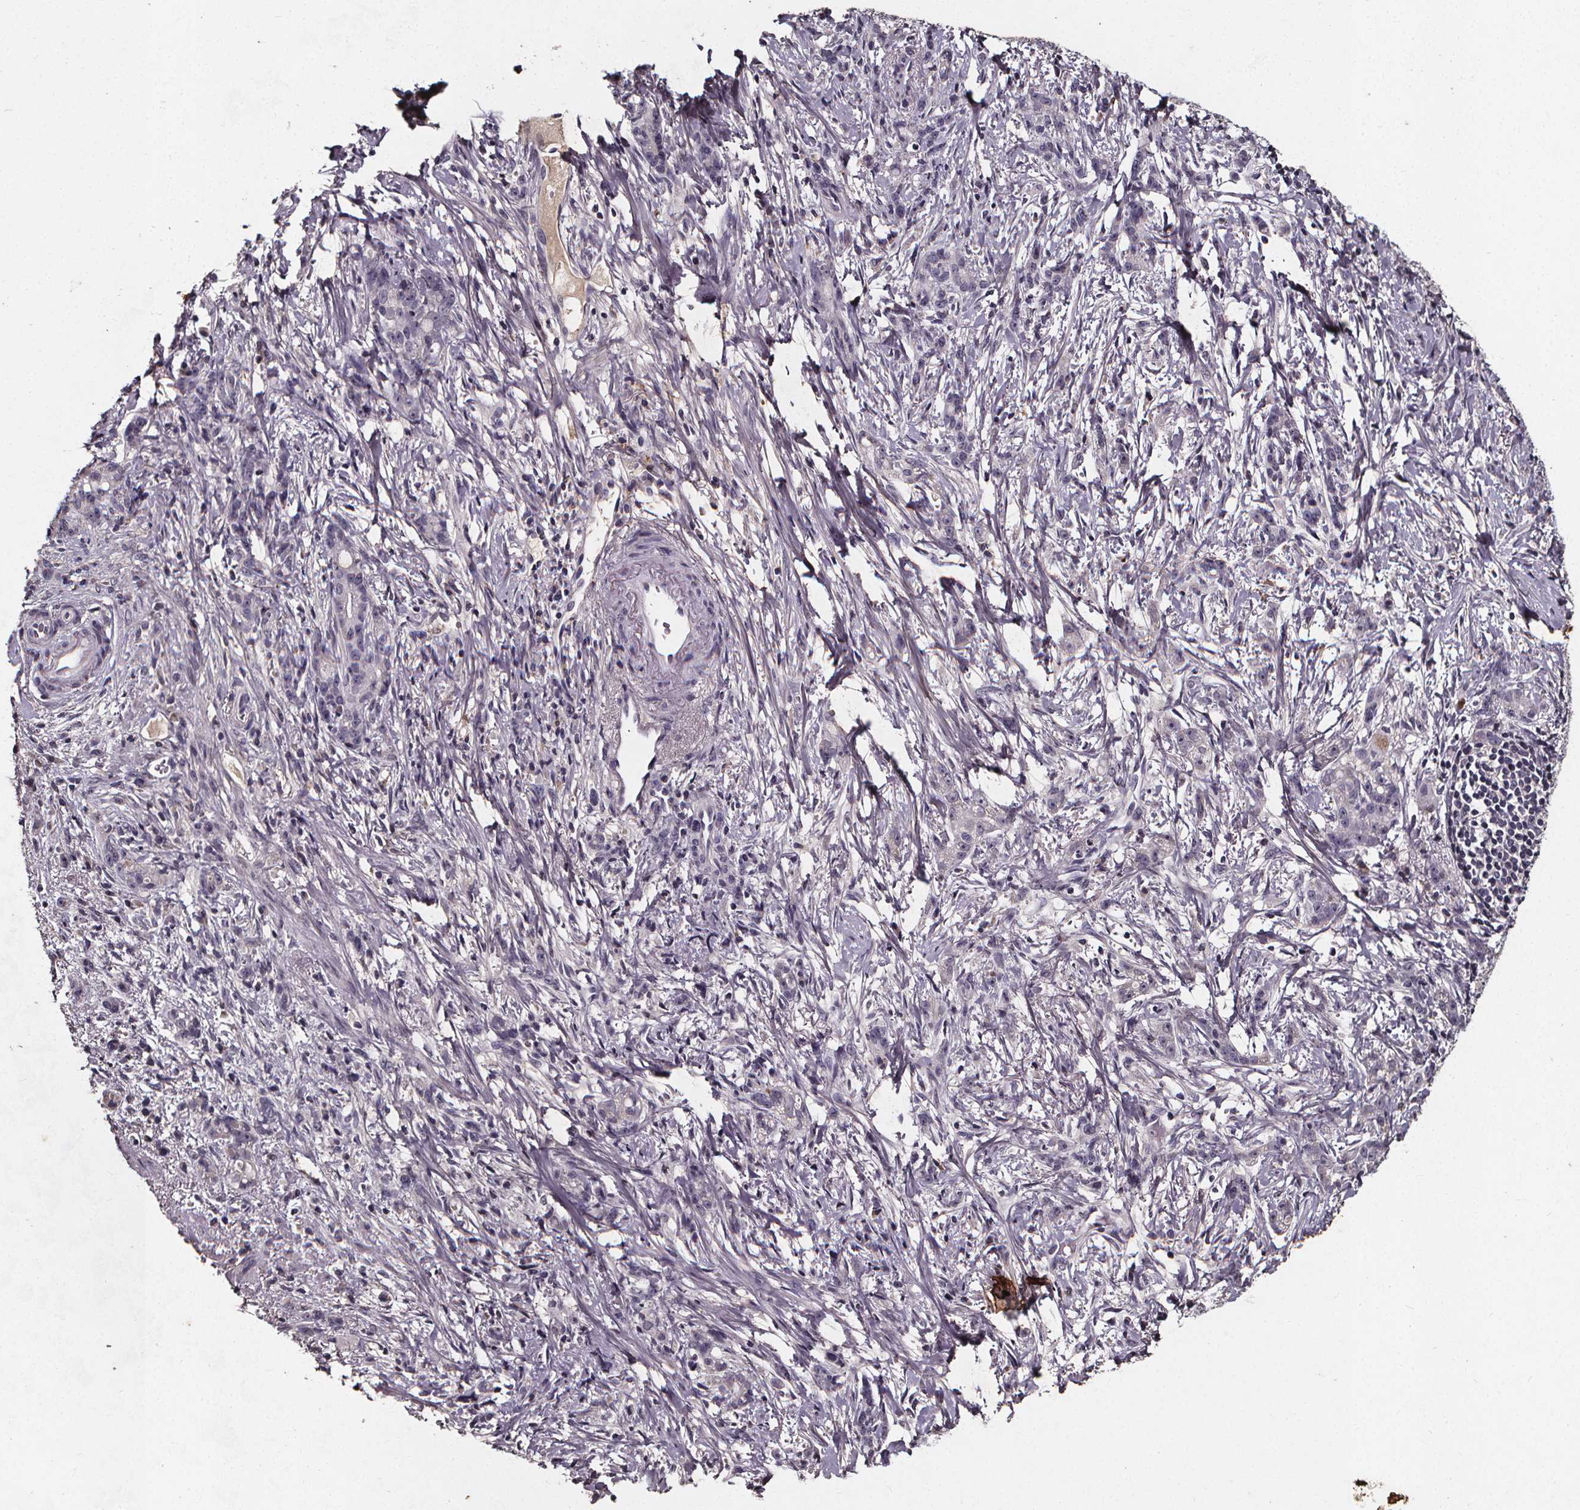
{"staining": {"intensity": "negative", "quantity": "none", "location": "none"}, "tissue": "stomach cancer", "cell_type": "Tumor cells", "image_type": "cancer", "snomed": [{"axis": "morphology", "description": "Adenocarcinoma, NOS"}, {"axis": "topography", "description": "Stomach, lower"}], "caption": "Stomach adenocarcinoma stained for a protein using immunohistochemistry (IHC) demonstrates no staining tumor cells.", "gene": "SPAG8", "patient": {"sex": "male", "age": 88}}